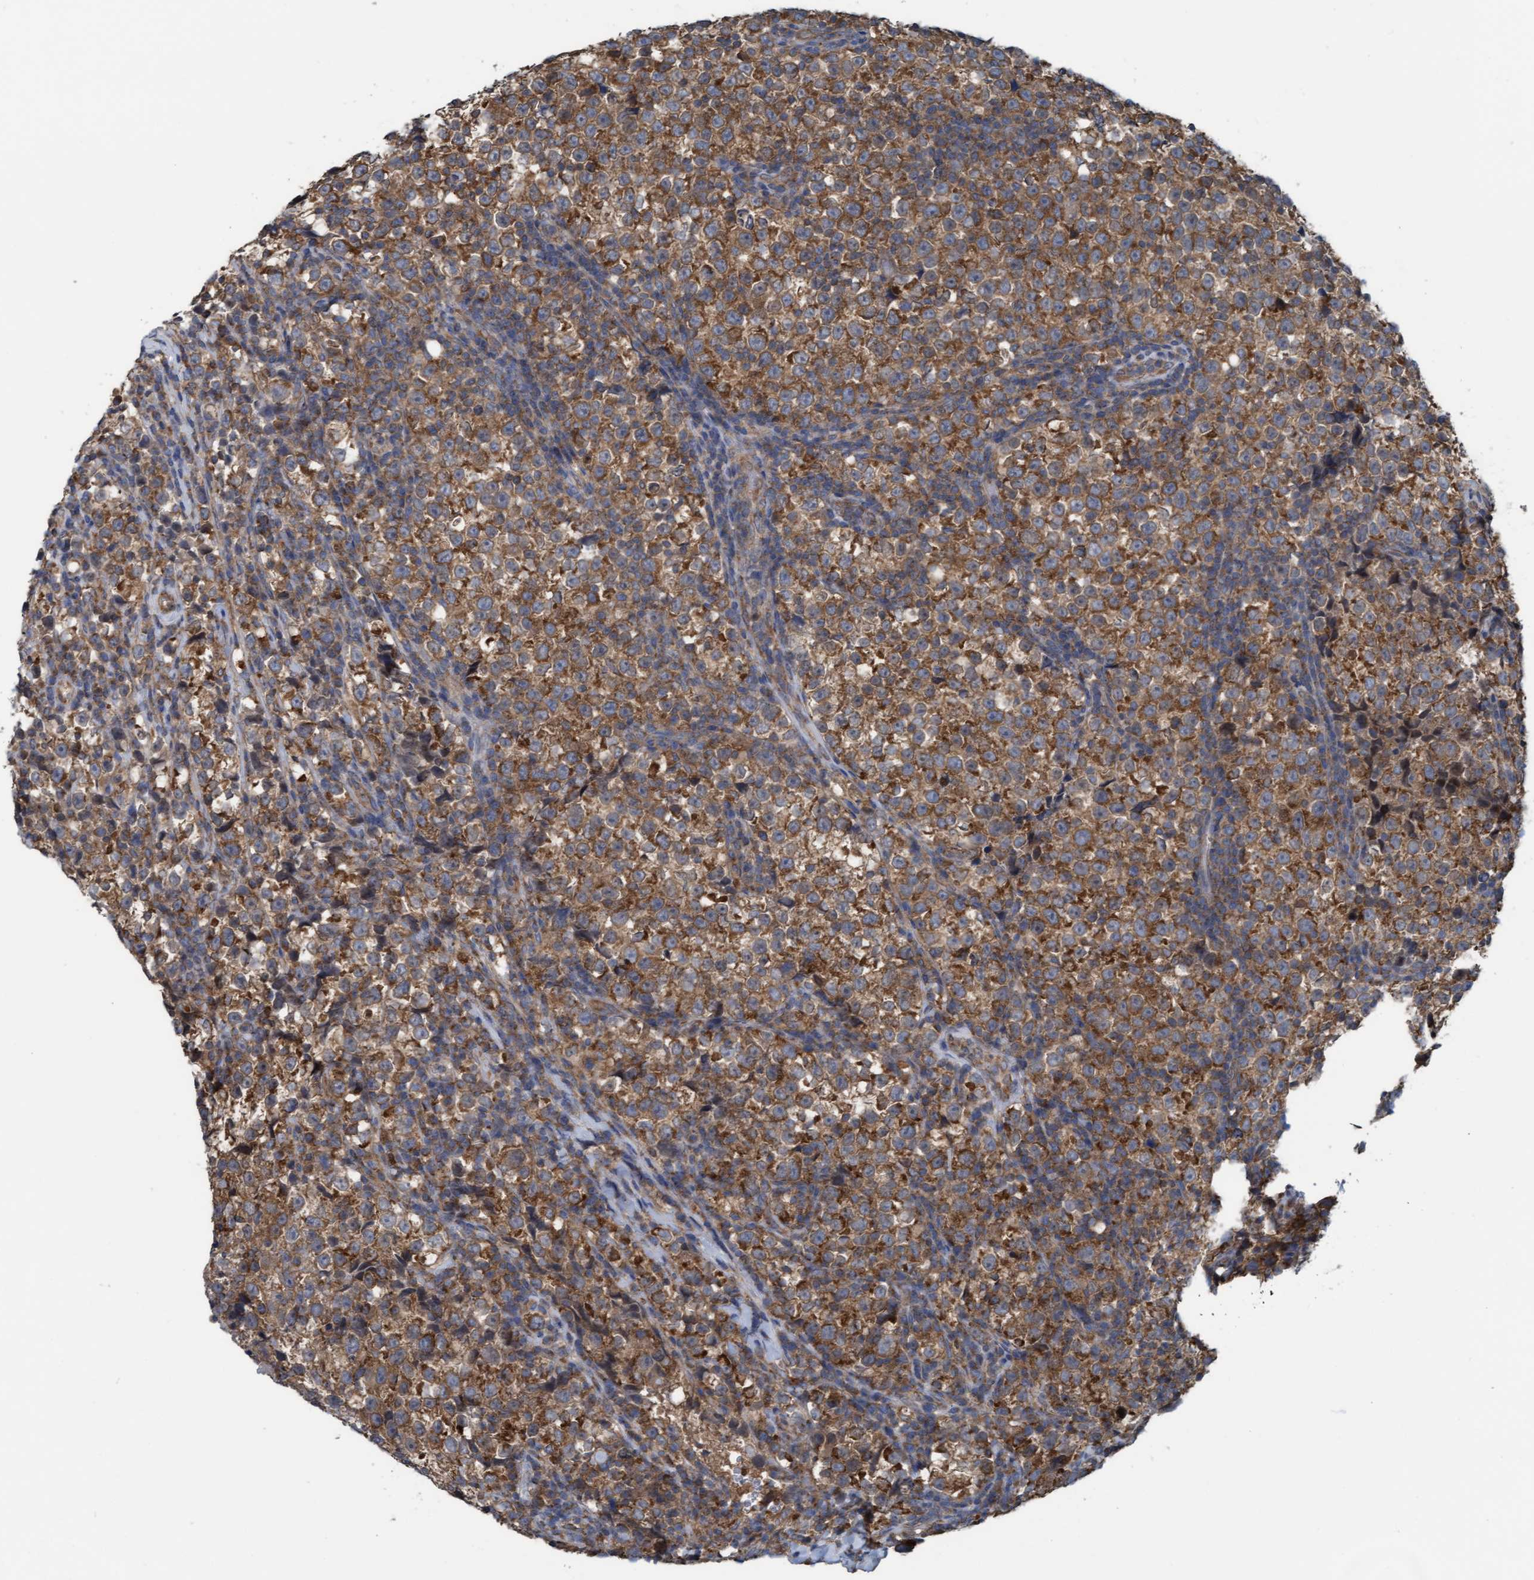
{"staining": {"intensity": "moderate", "quantity": ">75%", "location": "cytoplasmic/membranous"}, "tissue": "testis cancer", "cell_type": "Tumor cells", "image_type": "cancer", "snomed": [{"axis": "morphology", "description": "Normal tissue, NOS"}, {"axis": "morphology", "description": "Seminoma, NOS"}, {"axis": "topography", "description": "Testis"}], "caption": "Approximately >75% of tumor cells in testis cancer (seminoma) display moderate cytoplasmic/membranous protein staining as visualized by brown immunohistochemical staining.", "gene": "LRSAM1", "patient": {"sex": "male", "age": 43}}